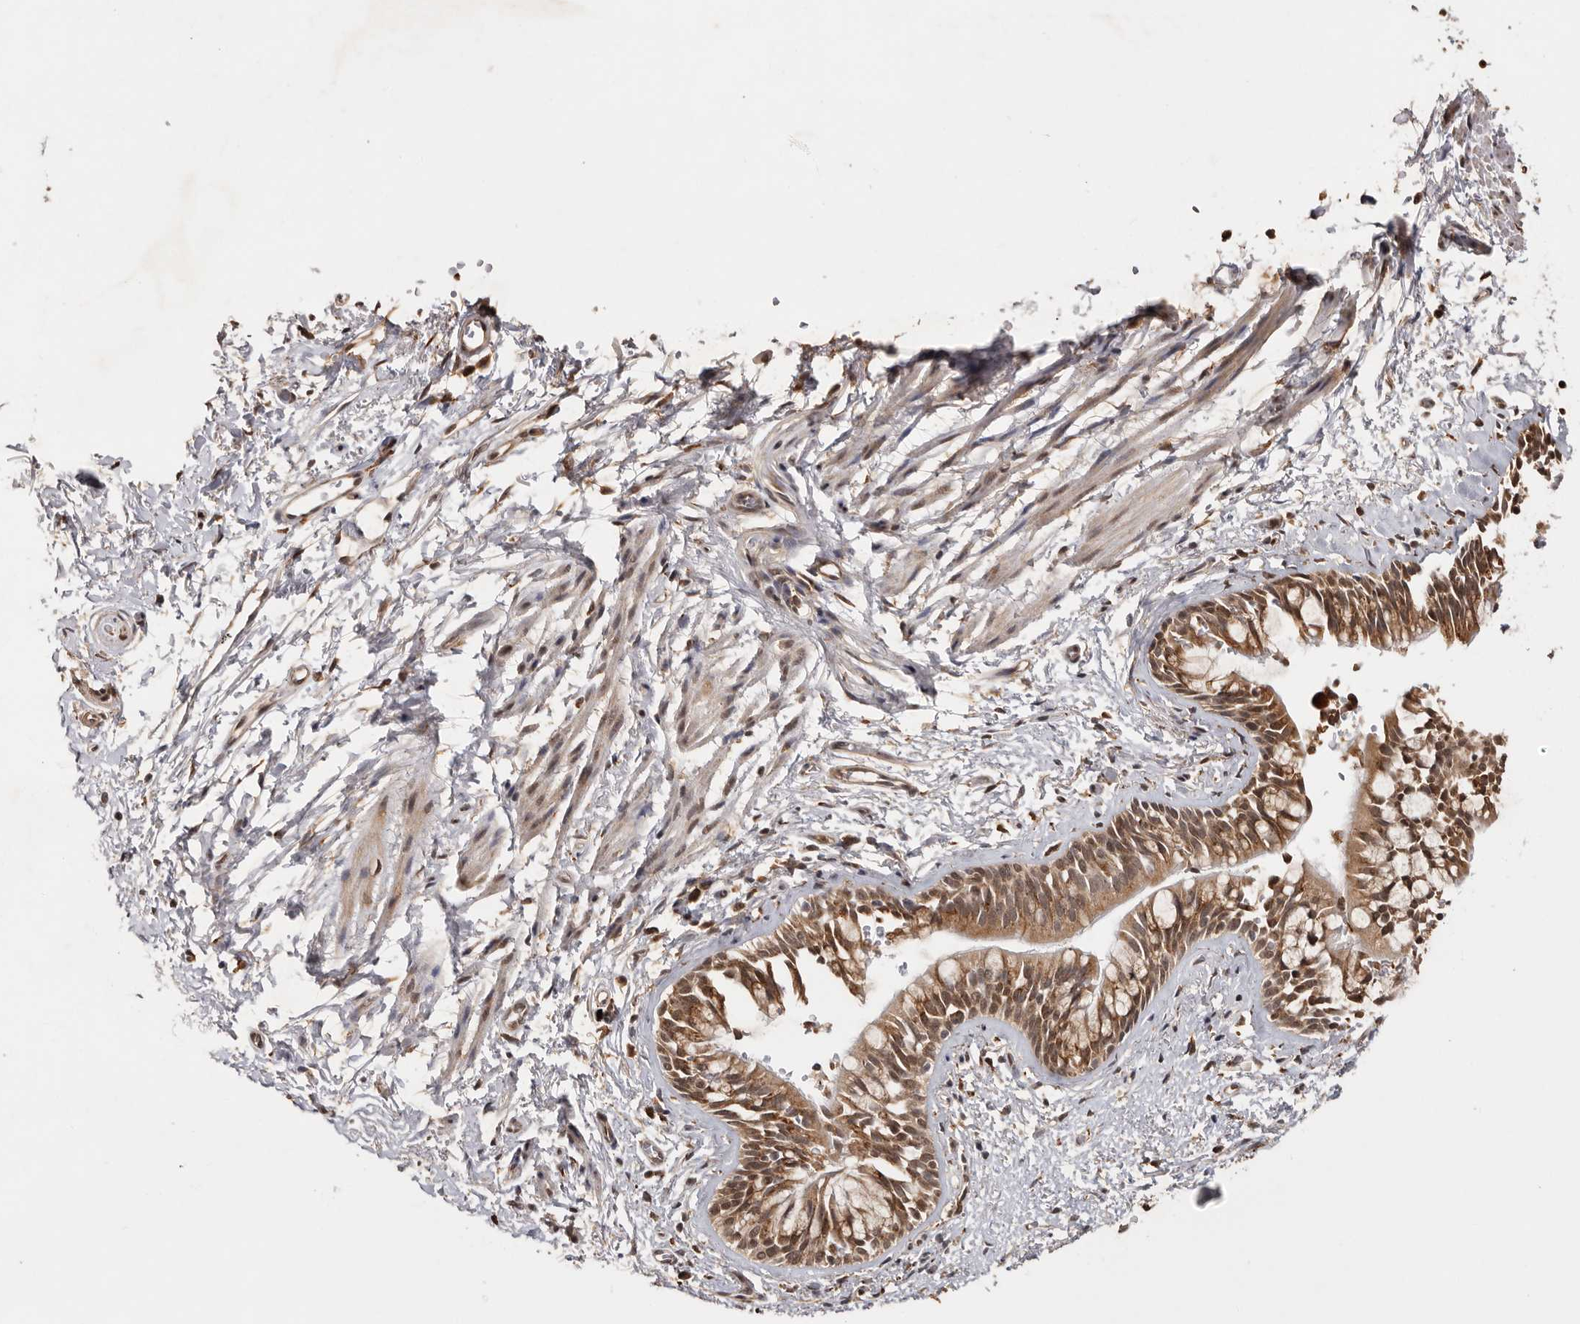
{"staining": {"intensity": "moderate", "quantity": ">75%", "location": "cytoplasmic/membranous,nuclear"}, "tissue": "bronchus", "cell_type": "Respiratory epithelial cells", "image_type": "normal", "snomed": [{"axis": "morphology", "description": "Normal tissue, NOS"}, {"axis": "morphology", "description": "Inflammation, NOS"}, {"axis": "topography", "description": "Cartilage tissue"}, {"axis": "topography", "description": "Bronchus"}, {"axis": "topography", "description": "Lung"}], "caption": "Brown immunohistochemical staining in unremarkable human bronchus reveals moderate cytoplasmic/membranous,nuclear positivity in approximately >75% of respiratory epithelial cells.", "gene": "ZNF83", "patient": {"sex": "female", "age": 64}}